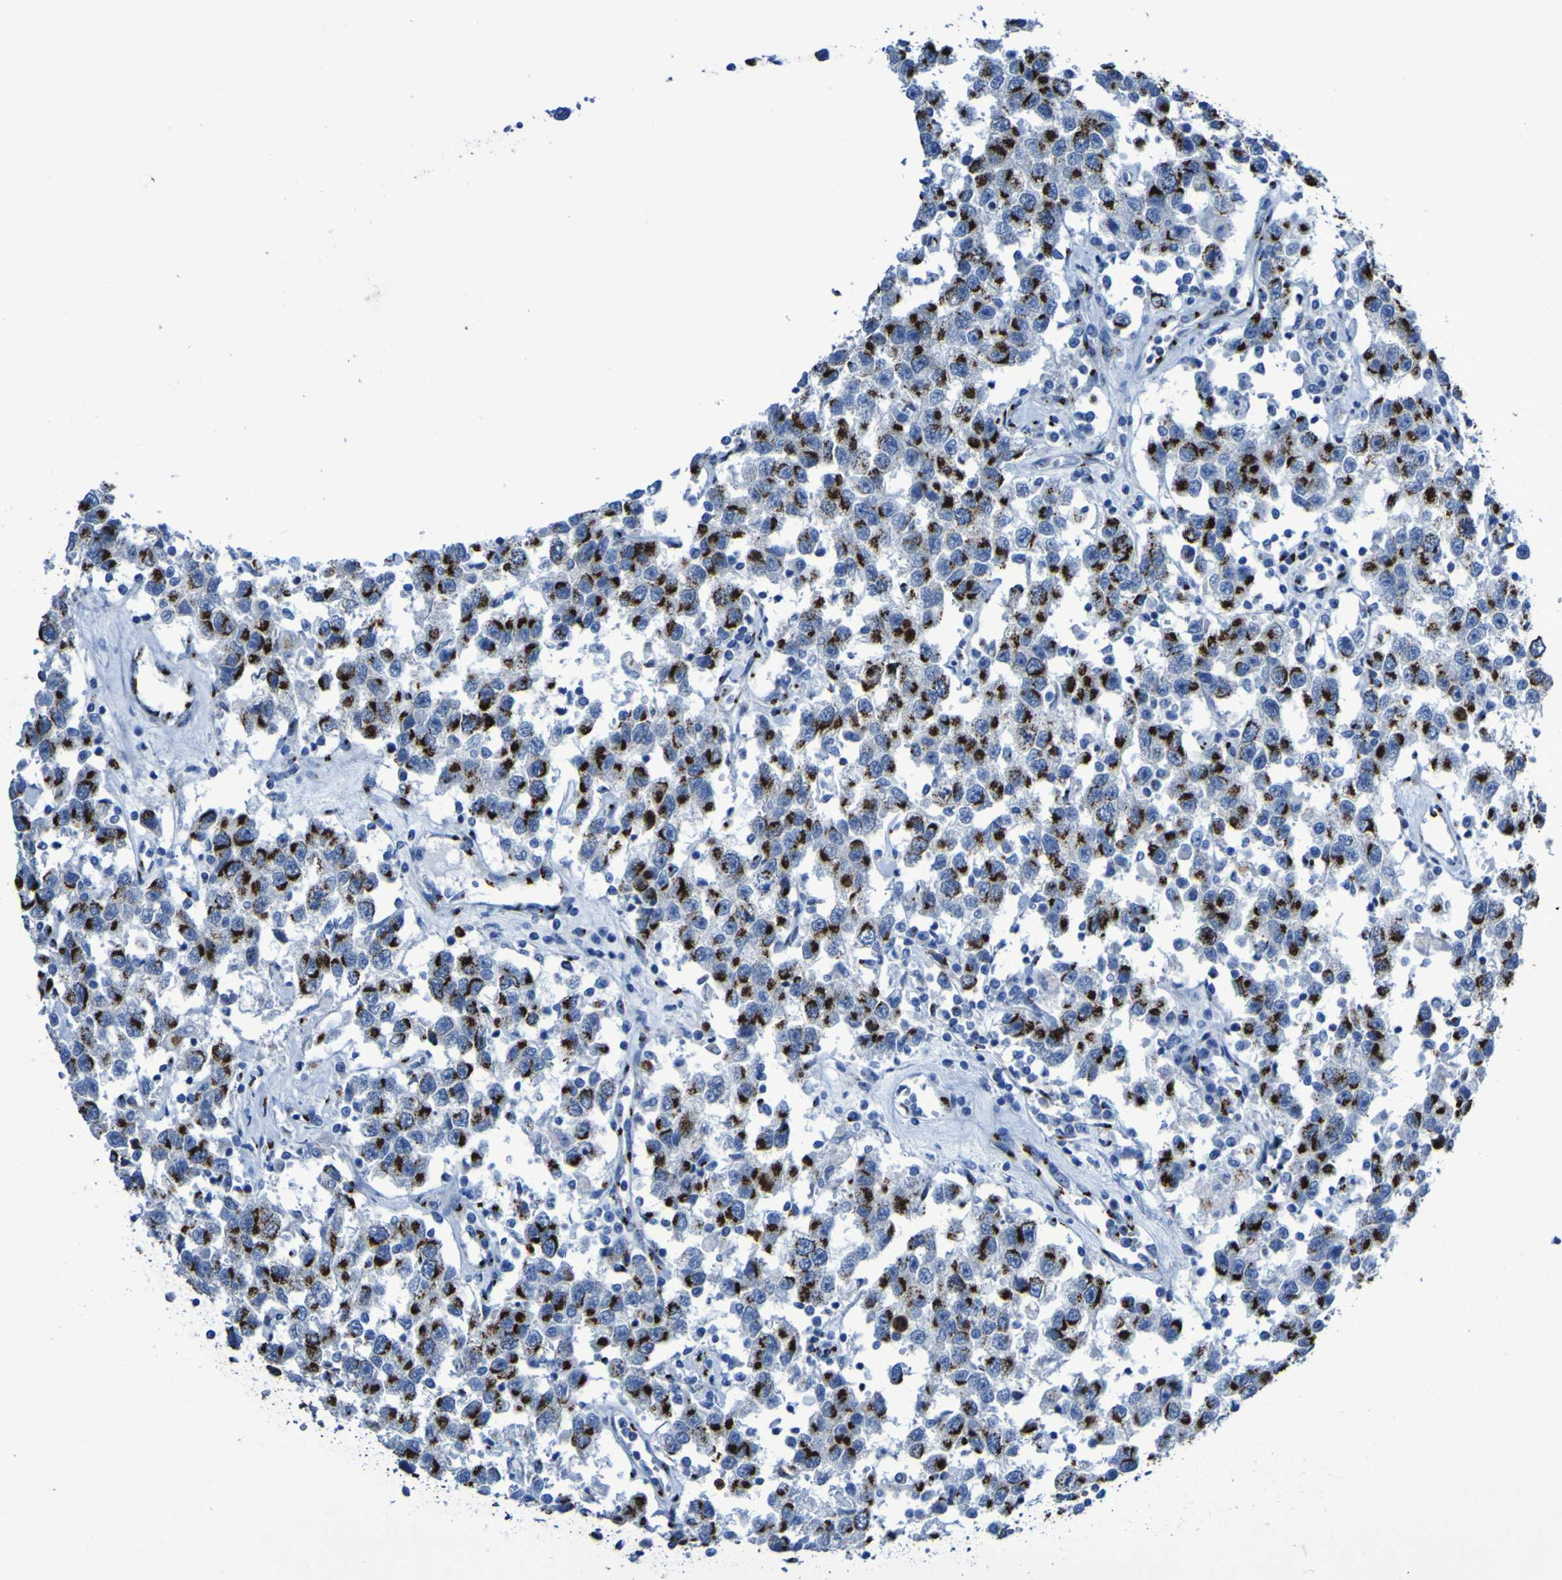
{"staining": {"intensity": "strong", "quantity": ">75%", "location": "cytoplasmic/membranous"}, "tissue": "testis cancer", "cell_type": "Tumor cells", "image_type": "cancer", "snomed": [{"axis": "morphology", "description": "Seminoma, NOS"}, {"axis": "topography", "description": "Testis"}], "caption": "Immunohistochemical staining of seminoma (testis) demonstrates high levels of strong cytoplasmic/membranous protein expression in about >75% of tumor cells.", "gene": "GOLM1", "patient": {"sex": "male", "age": 41}}